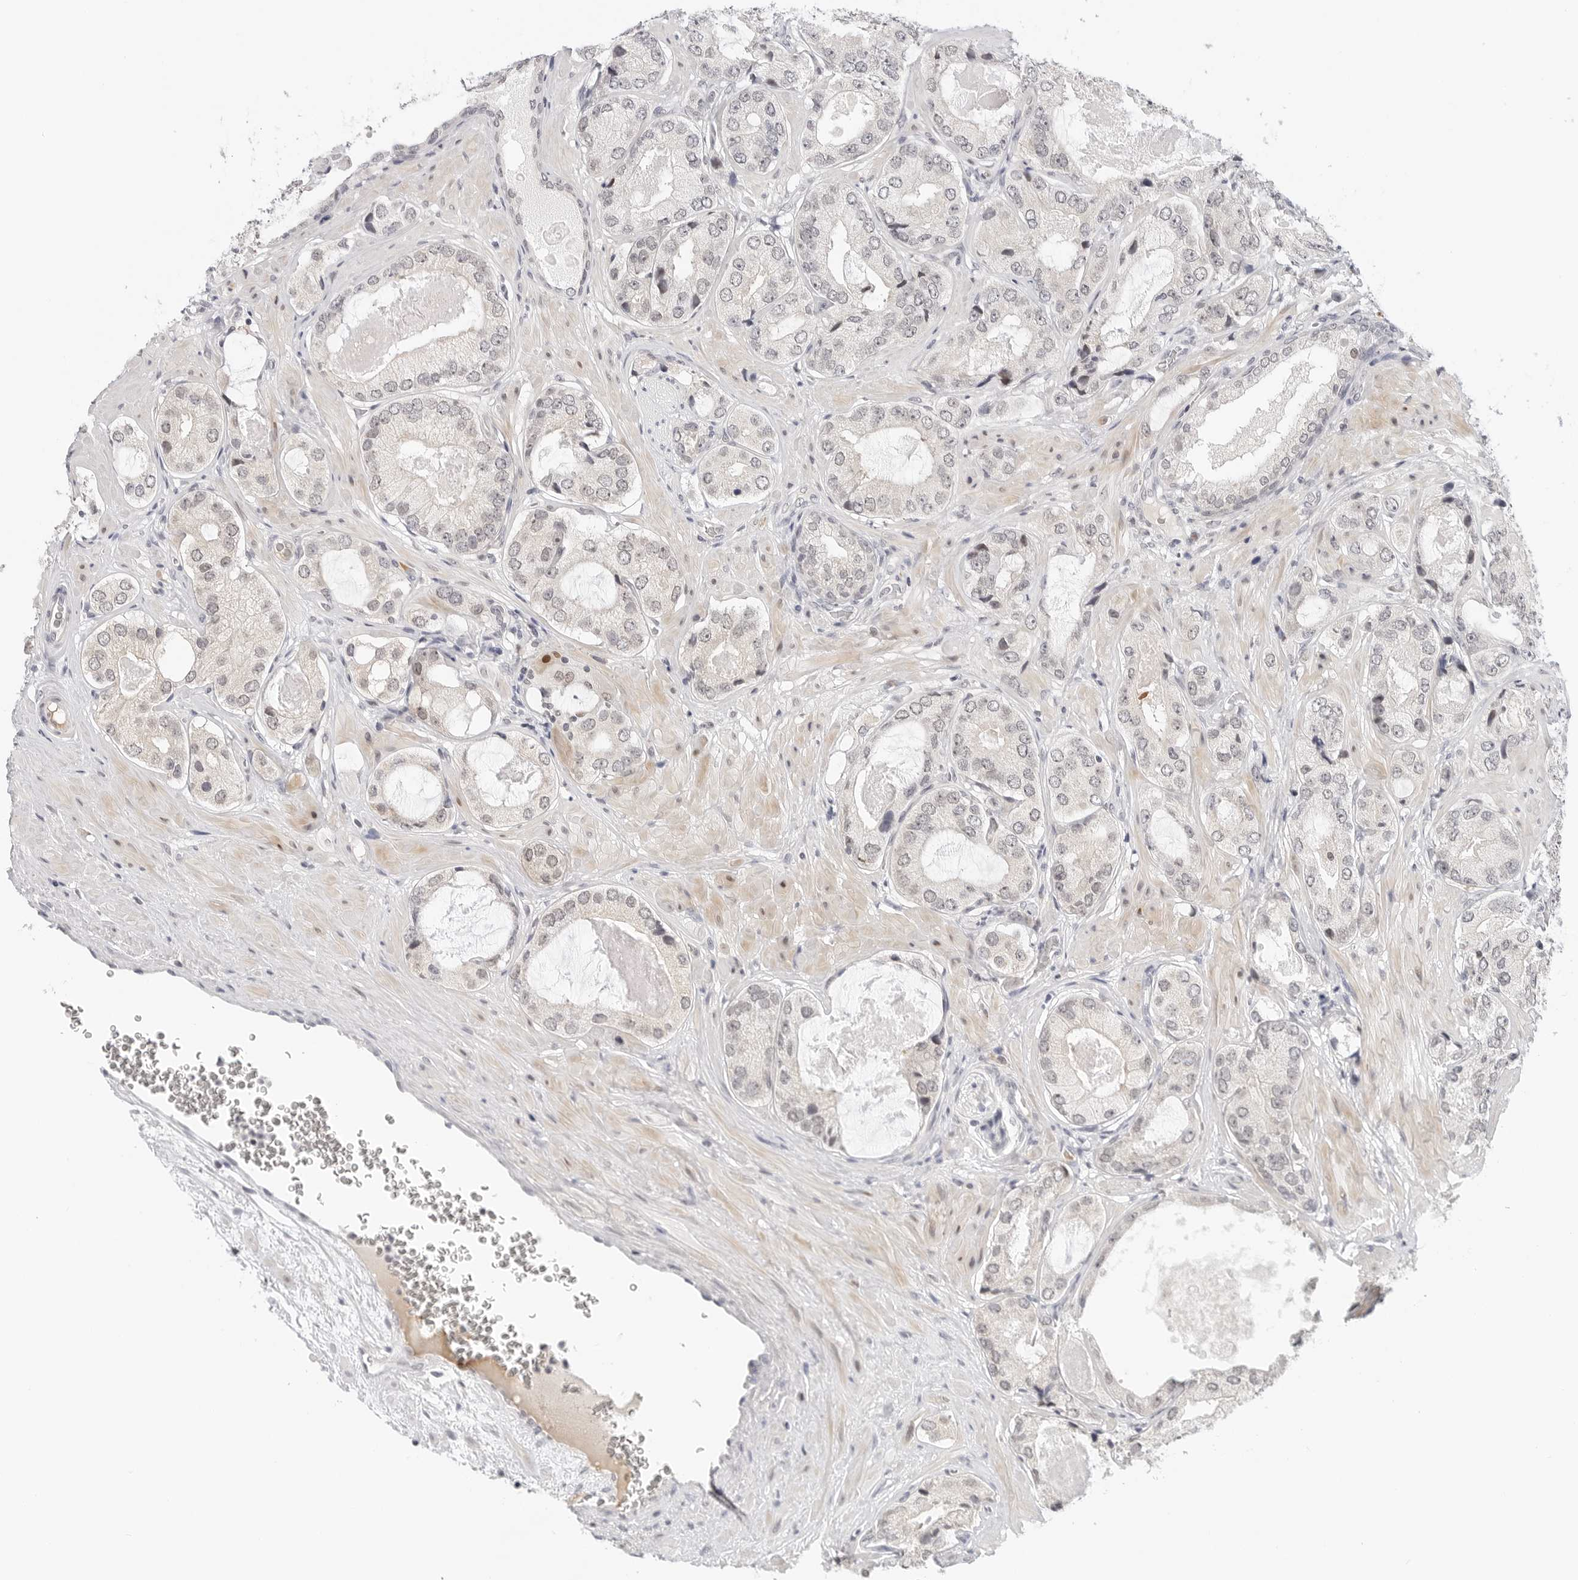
{"staining": {"intensity": "negative", "quantity": "none", "location": "none"}, "tissue": "prostate cancer", "cell_type": "Tumor cells", "image_type": "cancer", "snomed": [{"axis": "morphology", "description": "Adenocarcinoma, High grade"}, {"axis": "topography", "description": "Prostate"}], "caption": "Immunohistochemistry (IHC) image of prostate adenocarcinoma (high-grade) stained for a protein (brown), which displays no positivity in tumor cells. (DAB (3,3'-diaminobenzidine) immunohistochemistry (IHC) with hematoxylin counter stain).", "gene": "TSEN2", "patient": {"sex": "male", "age": 59}}